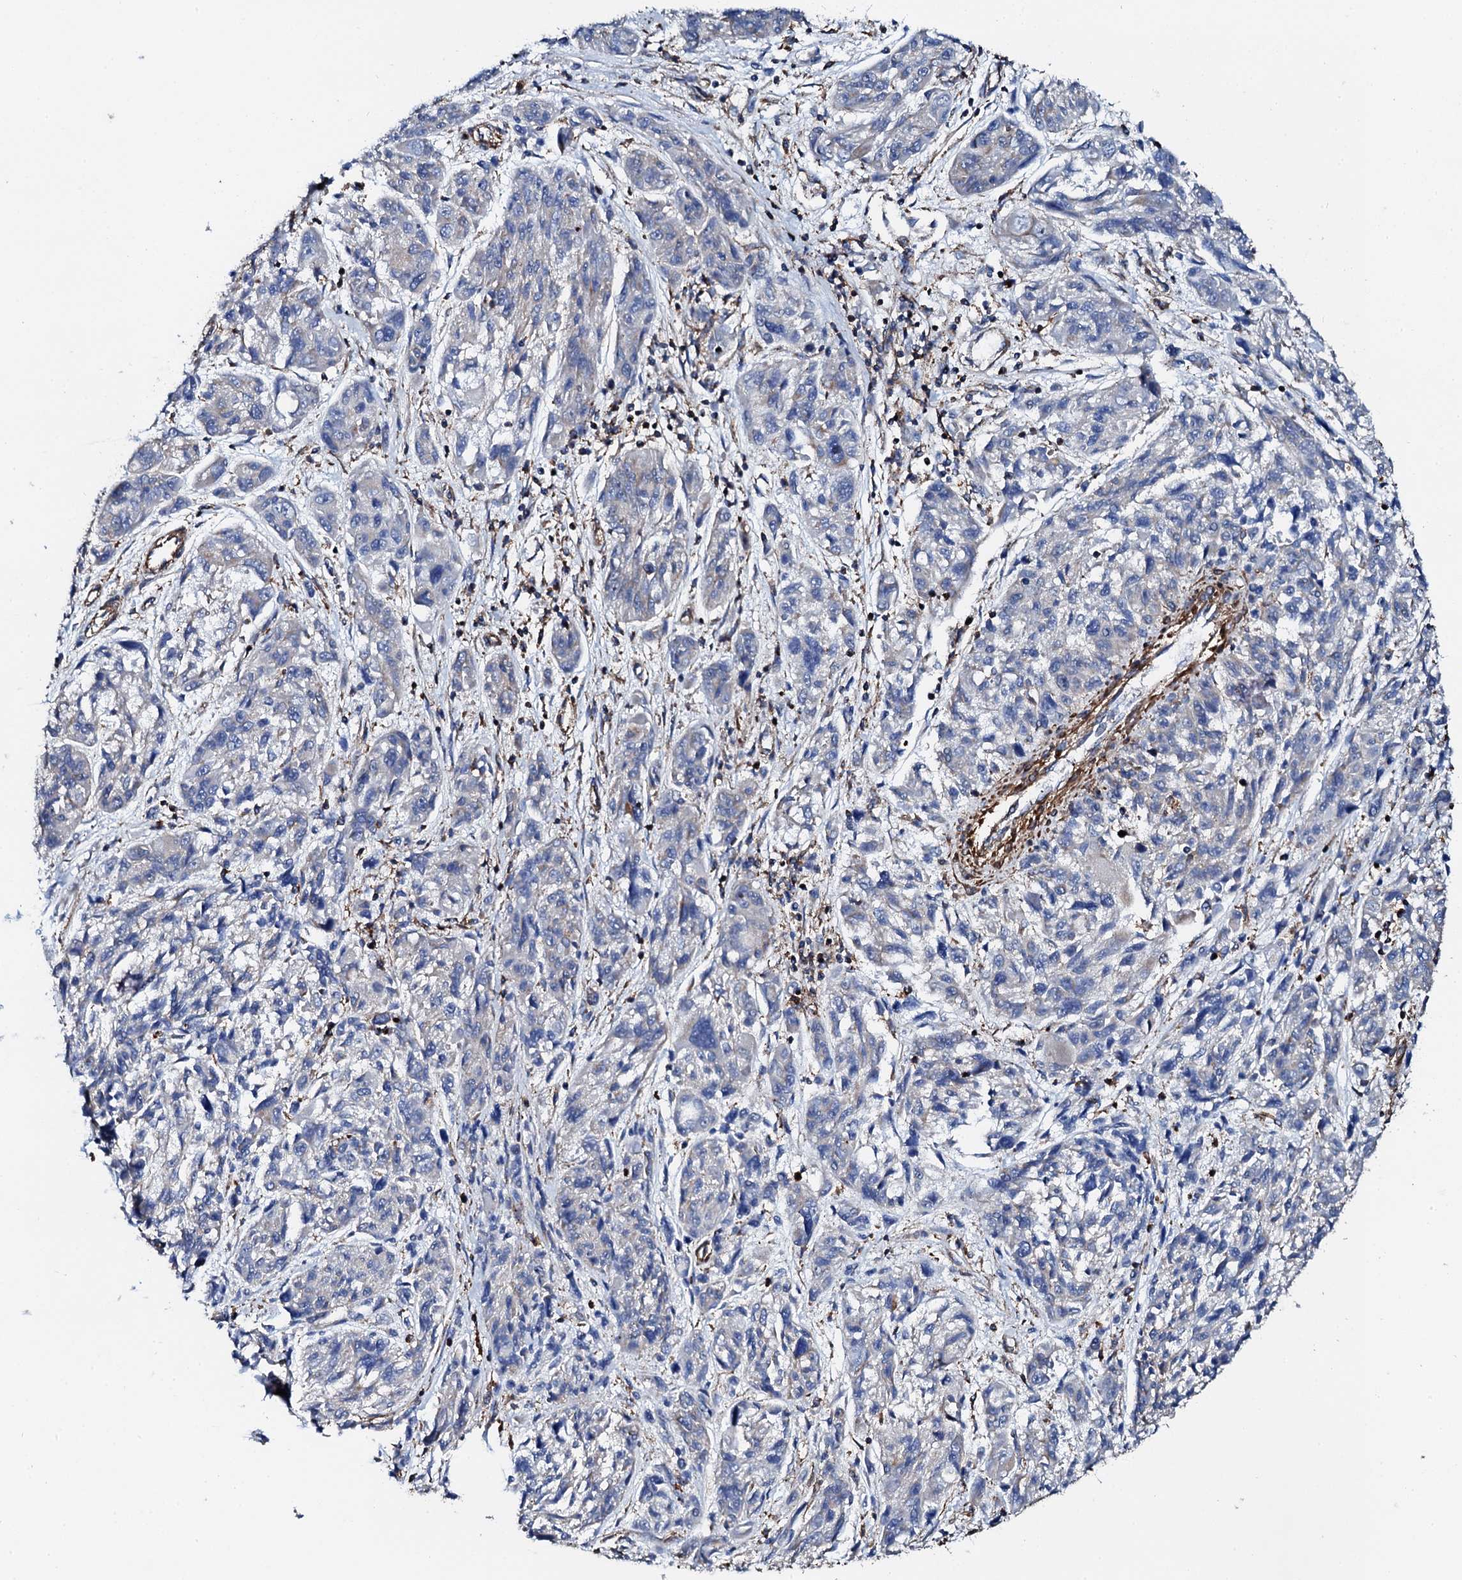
{"staining": {"intensity": "negative", "quantity": "none", "location": "none"}, "tissue": "melanoma", "cell_type": "Tumor cells", "image_type": "cancer", "snomed": [{"axis": "morphology", "description": "Malignant melanoma, NOS"}, {"axis": "topography", "description": "Skin"}], "caption": "A photomicrograph of melanoma stained for a protein reveals no brown staining in tumor cells. The staining is performed using DAB brown chromogen with nuclei counter-stained in using hematoxylin.", "gene": "INTS10", "patient": {"sex": "male", "age": 53}}